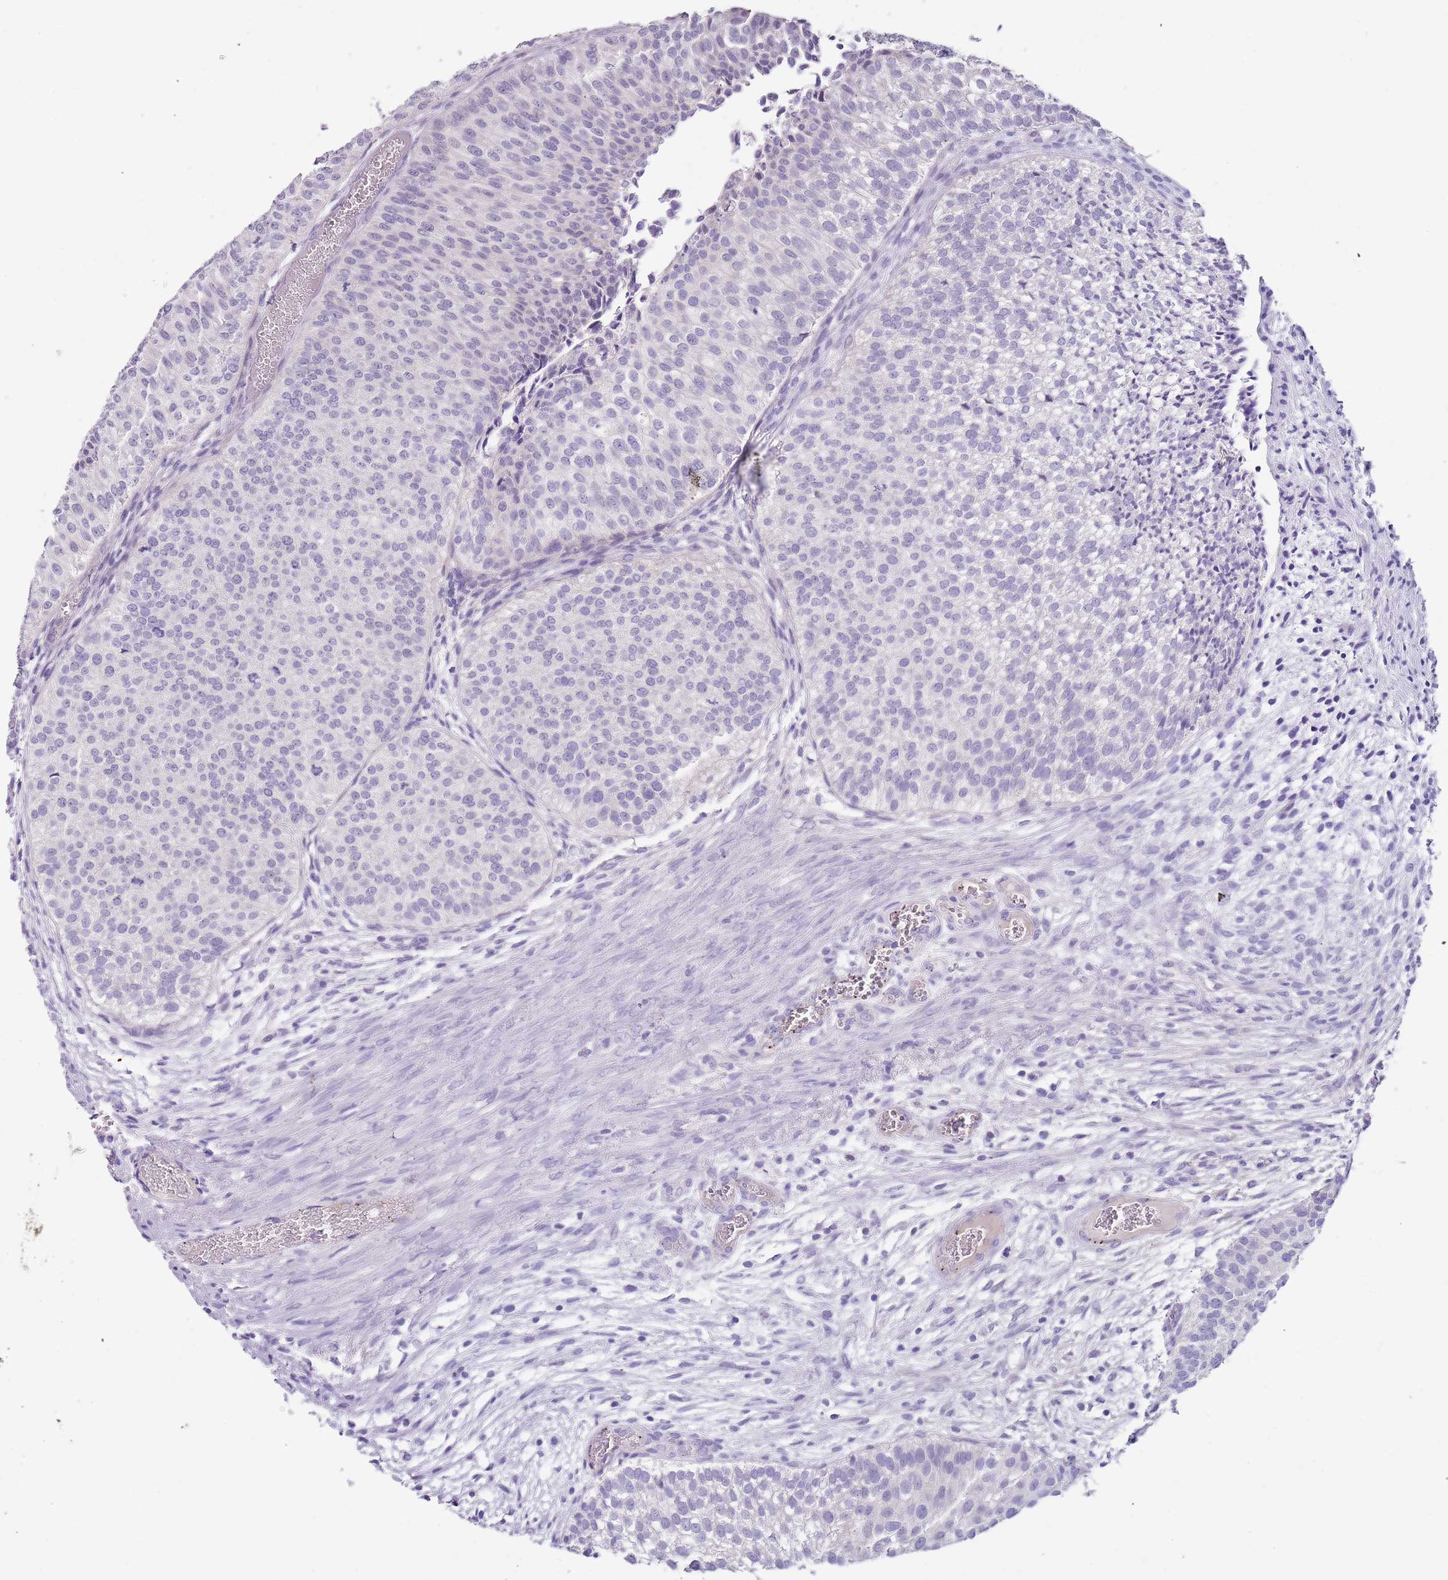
{"staining": {"intensity": "negative", "quantity": "none", "location": "none"}, "tissue": "urothelial cancer", "cell_type": "Tumor cells", "image_type": "cancer", "snomed": [{"axis": "morphology", "description": "Urothelial carcinoma, Low grade"}, {"axis": "topography", "description": "Urinary bladder"}], "caption": "IHC histopathology image of human low-grade urothelial carcinoma stained for a protein (brown), which demonstrates no positivity in tumor cells.", "gene": "C2CD3", "patient": {"sex": "male", "age": 84}}